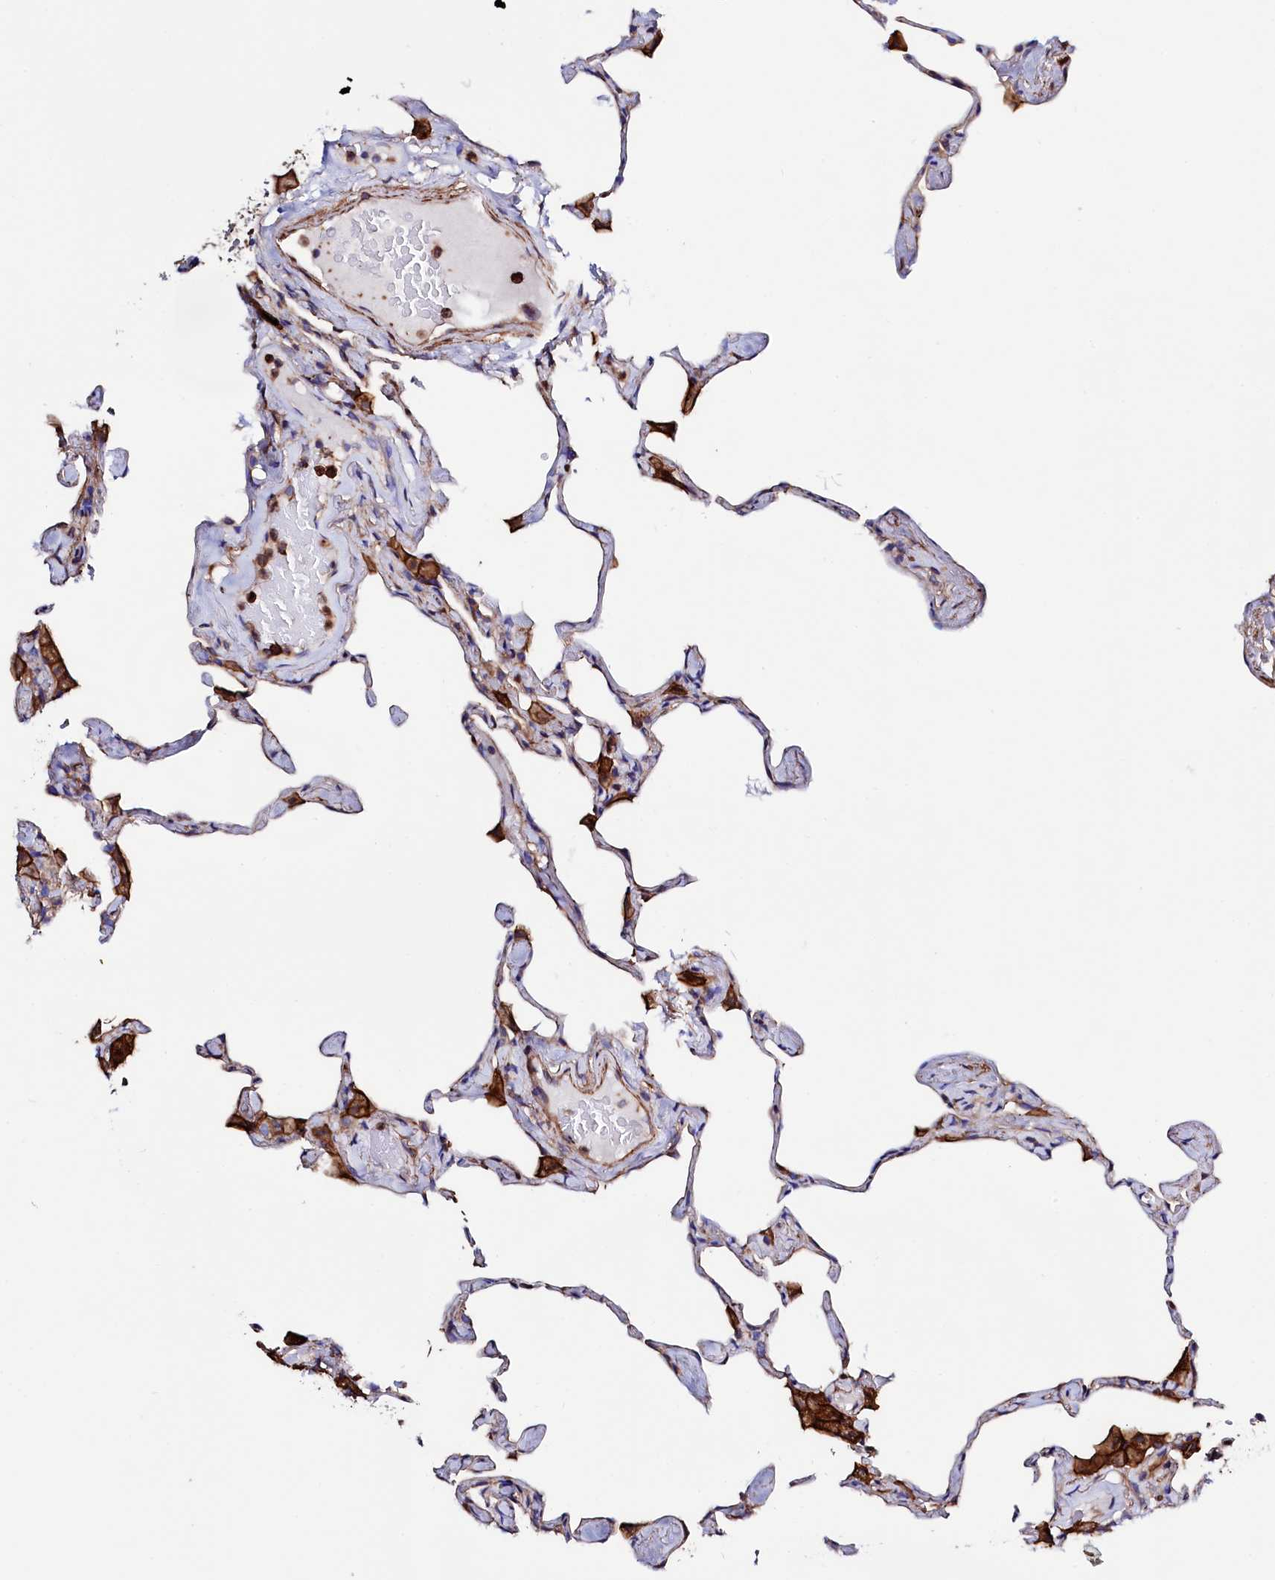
{"staining": {"intensity": "moderate", "quantity": "25%-75%", "location": "cytoplasmic/membranous"}, "tissue": "lung", "cell_type": "Alveolar cells", "image_type": "normal", "snomed": [{"axis": "morphology", "description": "Normal tissue, NOS"}, {"axis": "topography", "description": "Lung"}], "caption": "This is a micrograph of immunohistochemistry (IHC) staining of unremarkable lung, which shows moderate staining in the cytoplasmic/membranous of alveolar cells.", "gene": "STAMBPL1", "patient": {"sex": "male", "age": 65}}